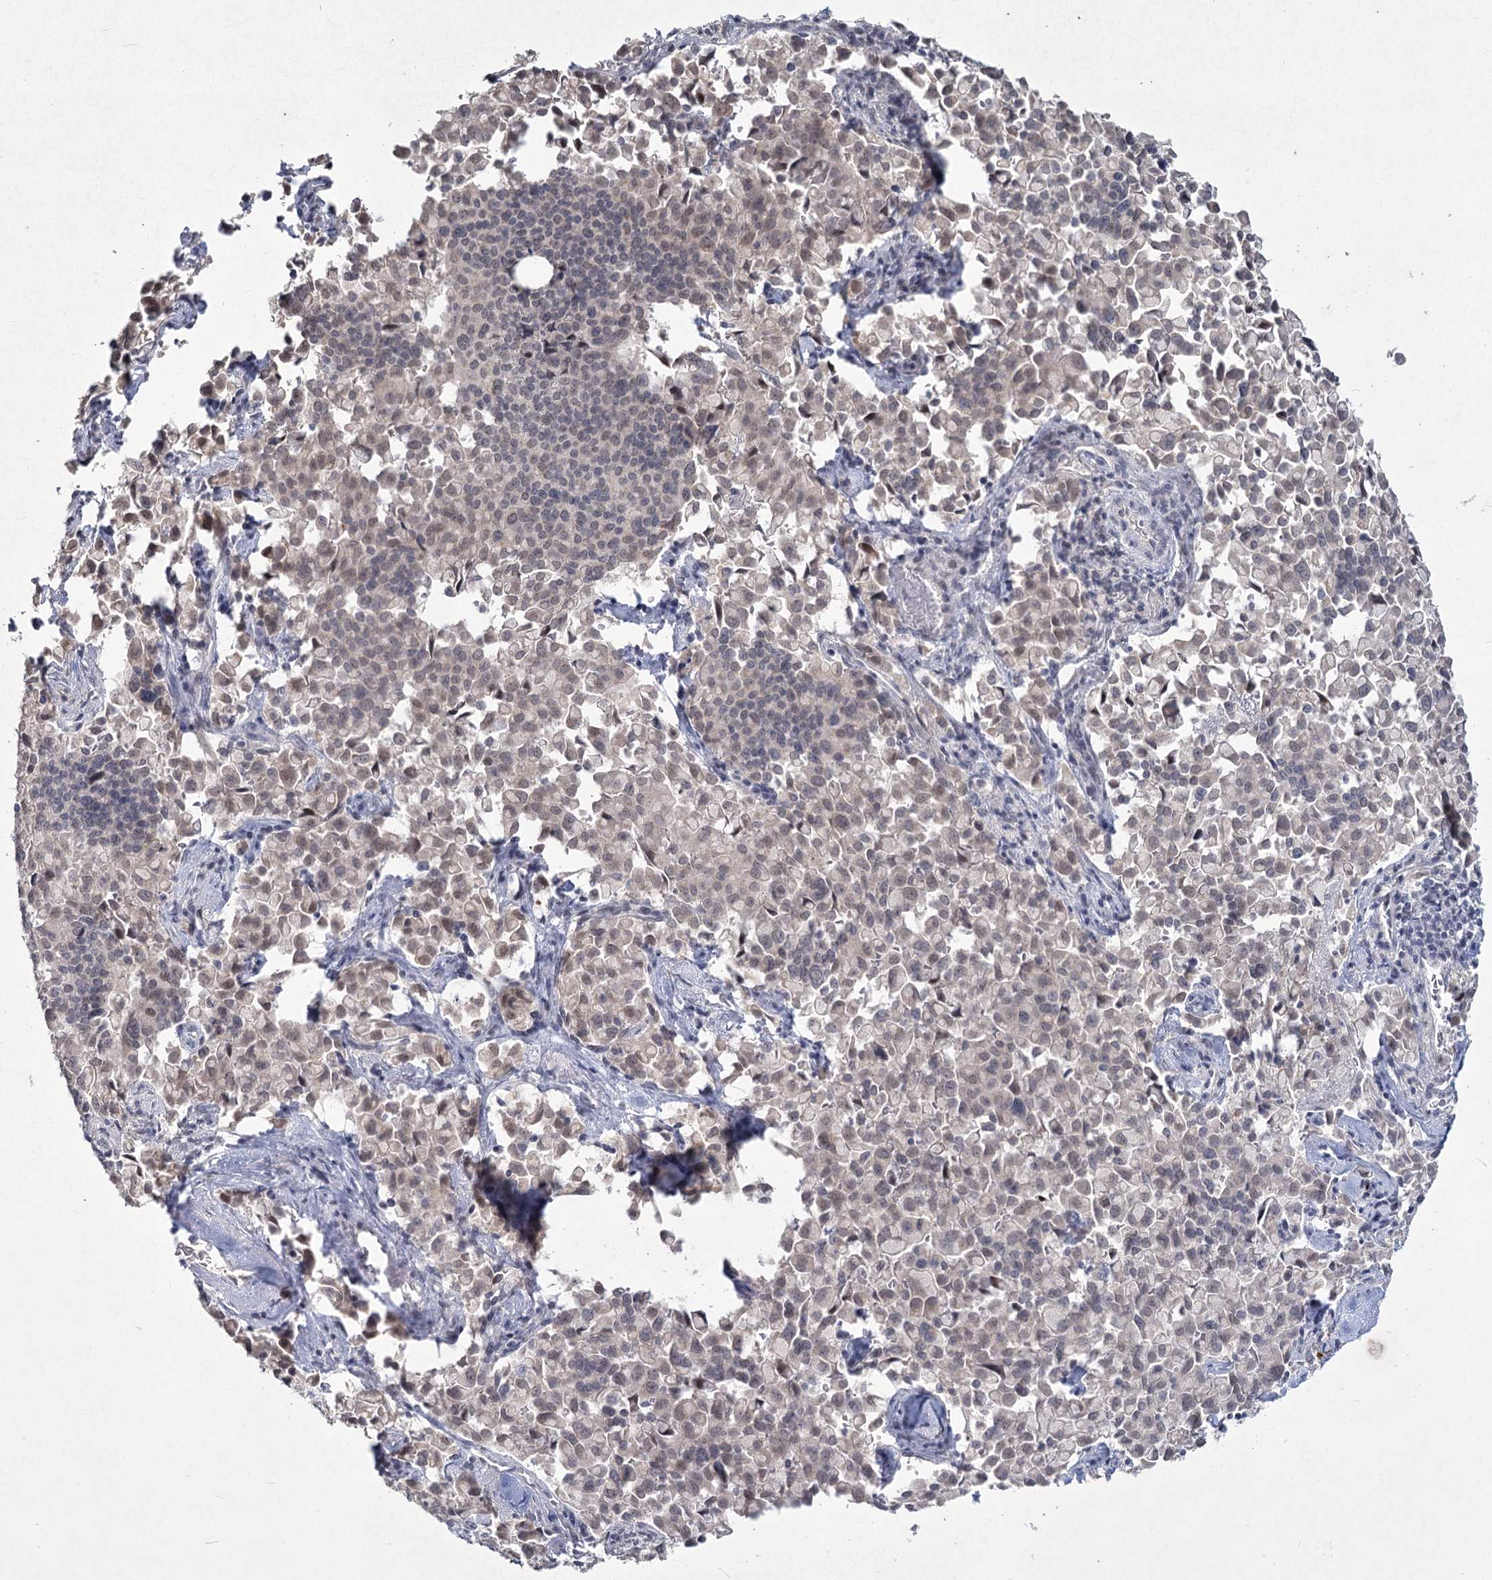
{"staining": {"intensity": "negative", "quantity": "none", "location": "none"}, "tissue": "pancreatic cancer", "cell_type": "Tumor cells", "image_type": "cancer", "snomed": [{"axis": "morphology", "description": "Adenocarcinoma, NOS"}, {"axis": "topography", "description": "Pancreas"}], "caption": "IHC of adenocarcinoma (pancreatic) exhibits no expression in tumor cells. (DAB (3,3'-diaminobenzidine) IHC, high magnification).", "gene": "LY6G5C", "patient": {"sex": "male", "age": 65}}